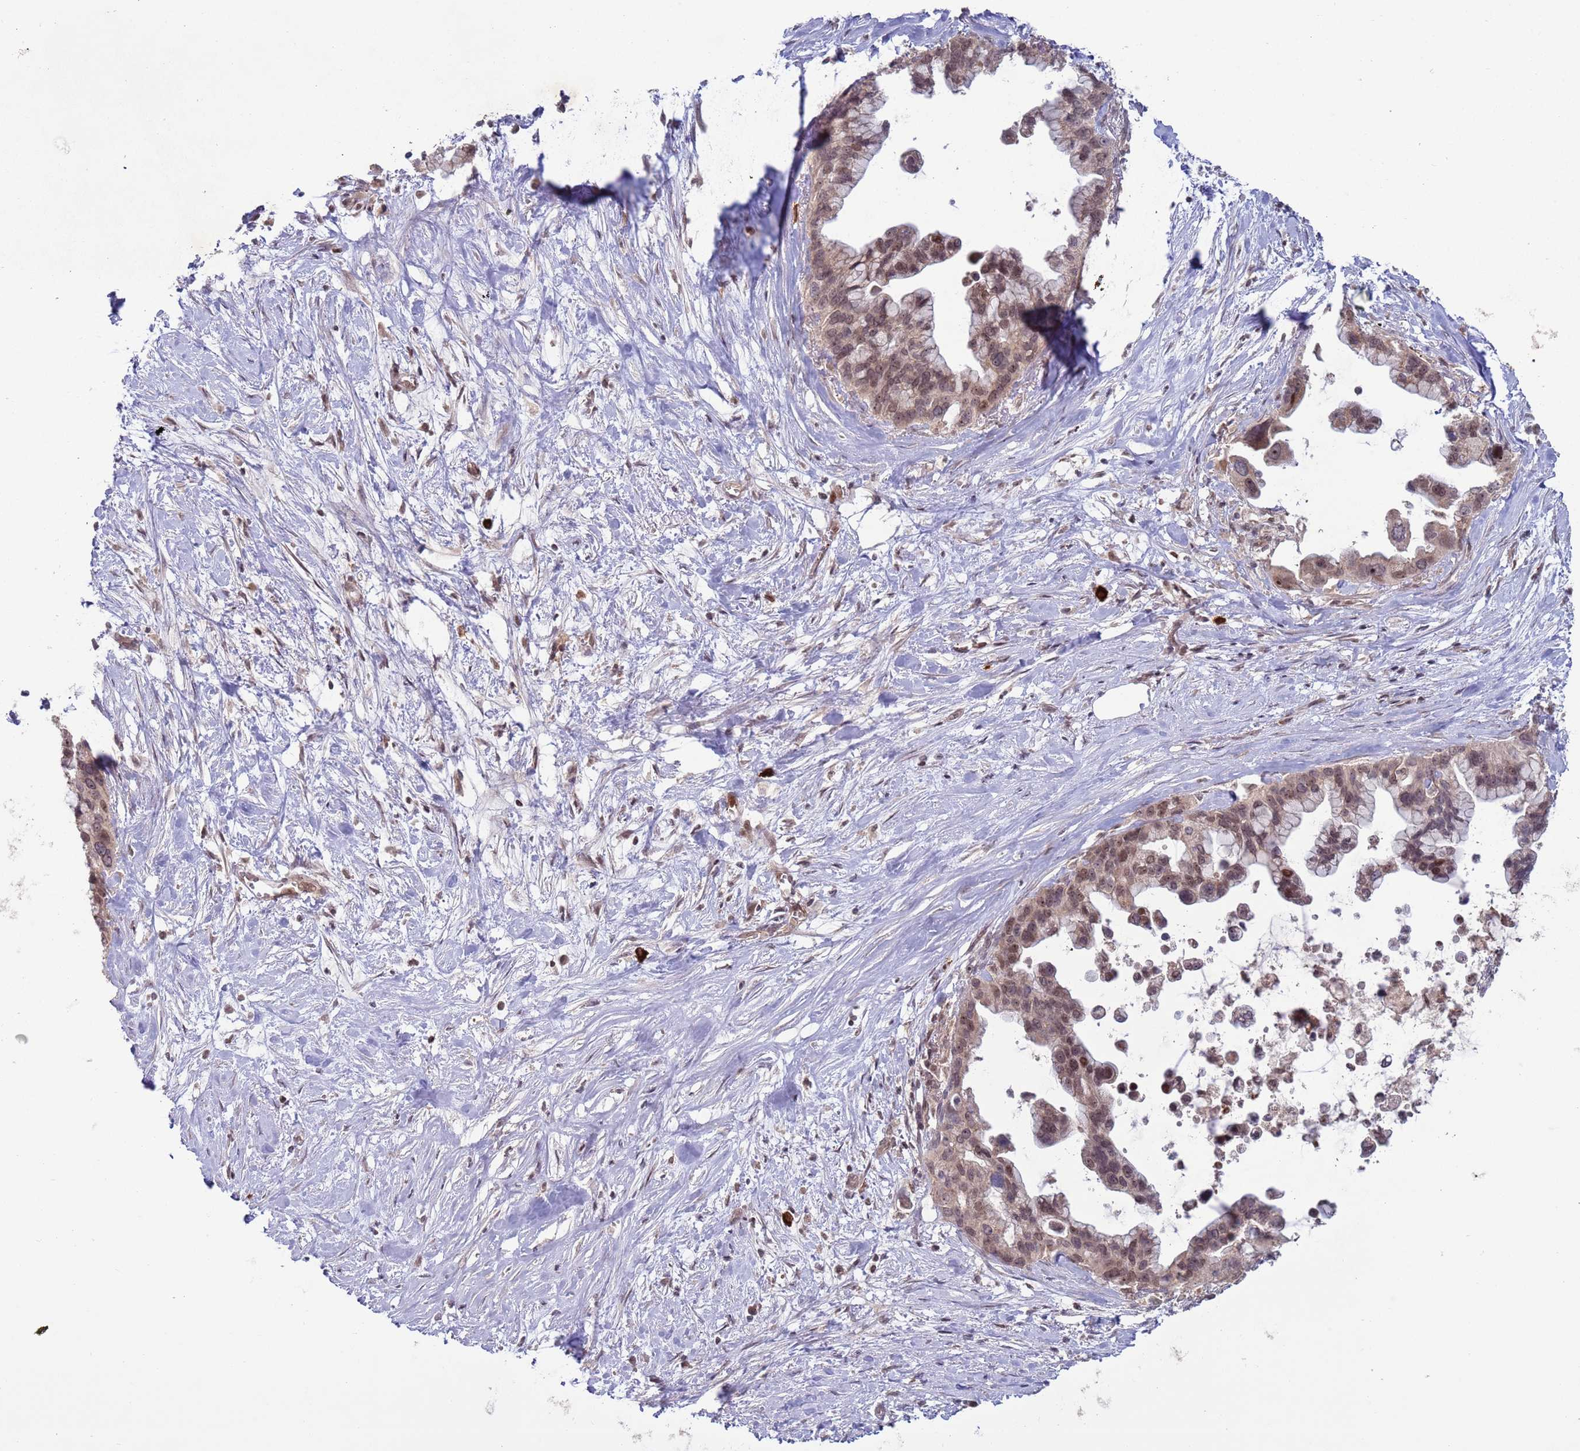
{"staining": {"intensity": "moderate", "quantity": ">75%", "location": "nuclear"}, "tissue": "pancreatic cancer", "cell_type": "Tumor cells", "image_type": "cancer", "snomed": [{"axis": "morphology", "description": "Adenocarcinoma, NOS"}, {"axis": "topography", "description": "Pancreas"}], "caption": "Immunohistochemistry micrograph of neoplastic tissue: human adenocarcinoma (pancreatic) stained using immunohistochemistry (IHC) demonstrates medium levels of moderate protein expression localized specifically in the nuclear of tumor cells, appearing as a nuclear brown color.", "gene": "RCOR2", "patient": {"sex": "female", "age": 83}}